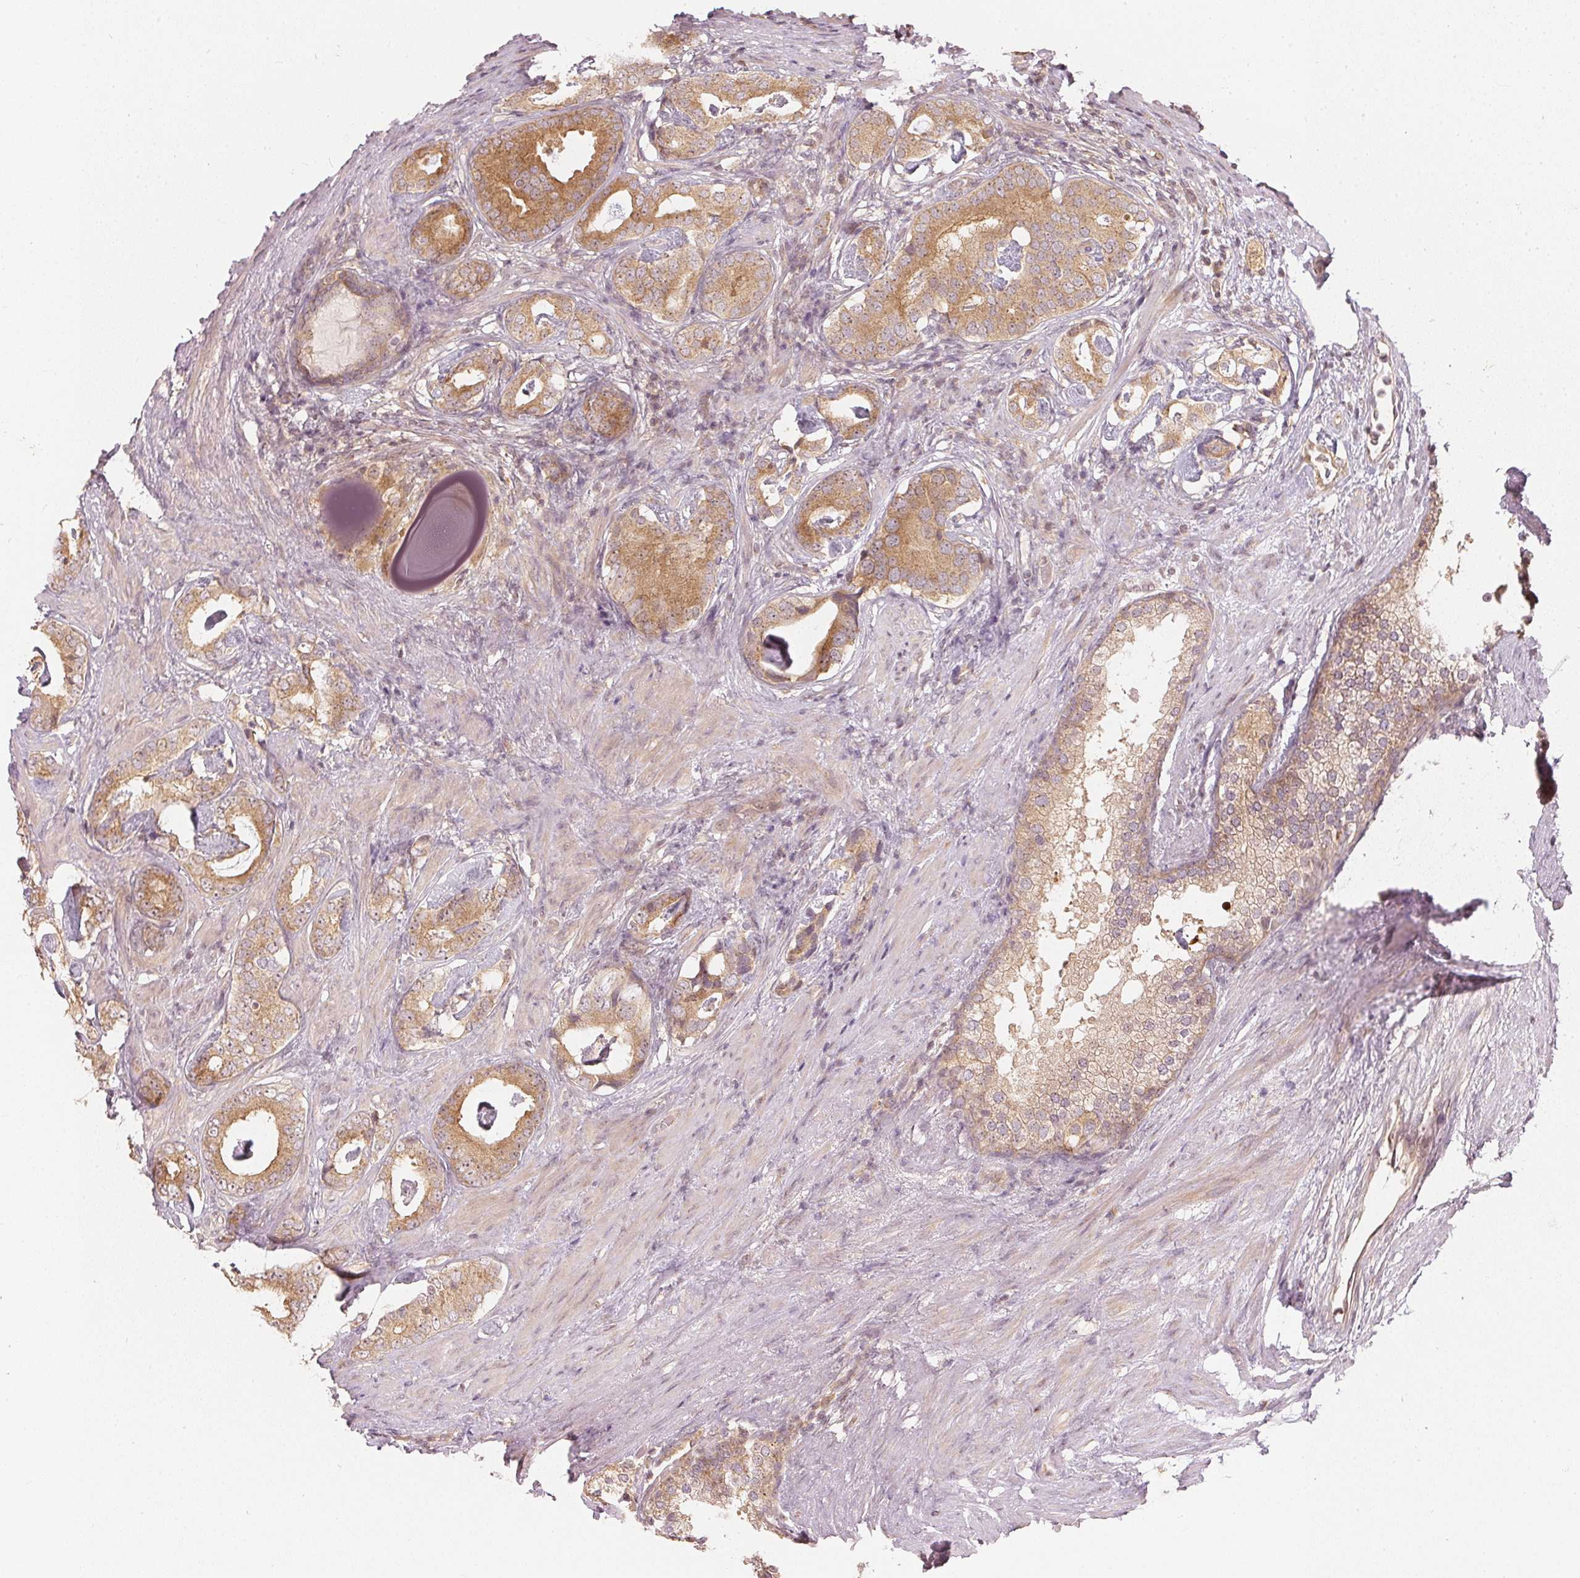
{"staining": {"intensity": "moderate", "quantity": ">75%", "location": "cytoplasmic/membranous"}, "tissue": "prostate cancer", "cell_type": "Tumor cells", "image_type": "cancer", "snomed": [{"axis": "morphology", "description": "Adenocarcinoma, Low grade"}, {"axis": "topography", "description": "Prostate and seminal vesicle, NOS"}], "caption": "Low-grade adenocarcinoma (prostate) tissue exhibits moderate cytoplasmic/membranous expression in approximately >75% of tumor cells, visualized by immunohistochemistry.", "gene": "WDR54", "patient": {"sex": "male", "age": 71}}